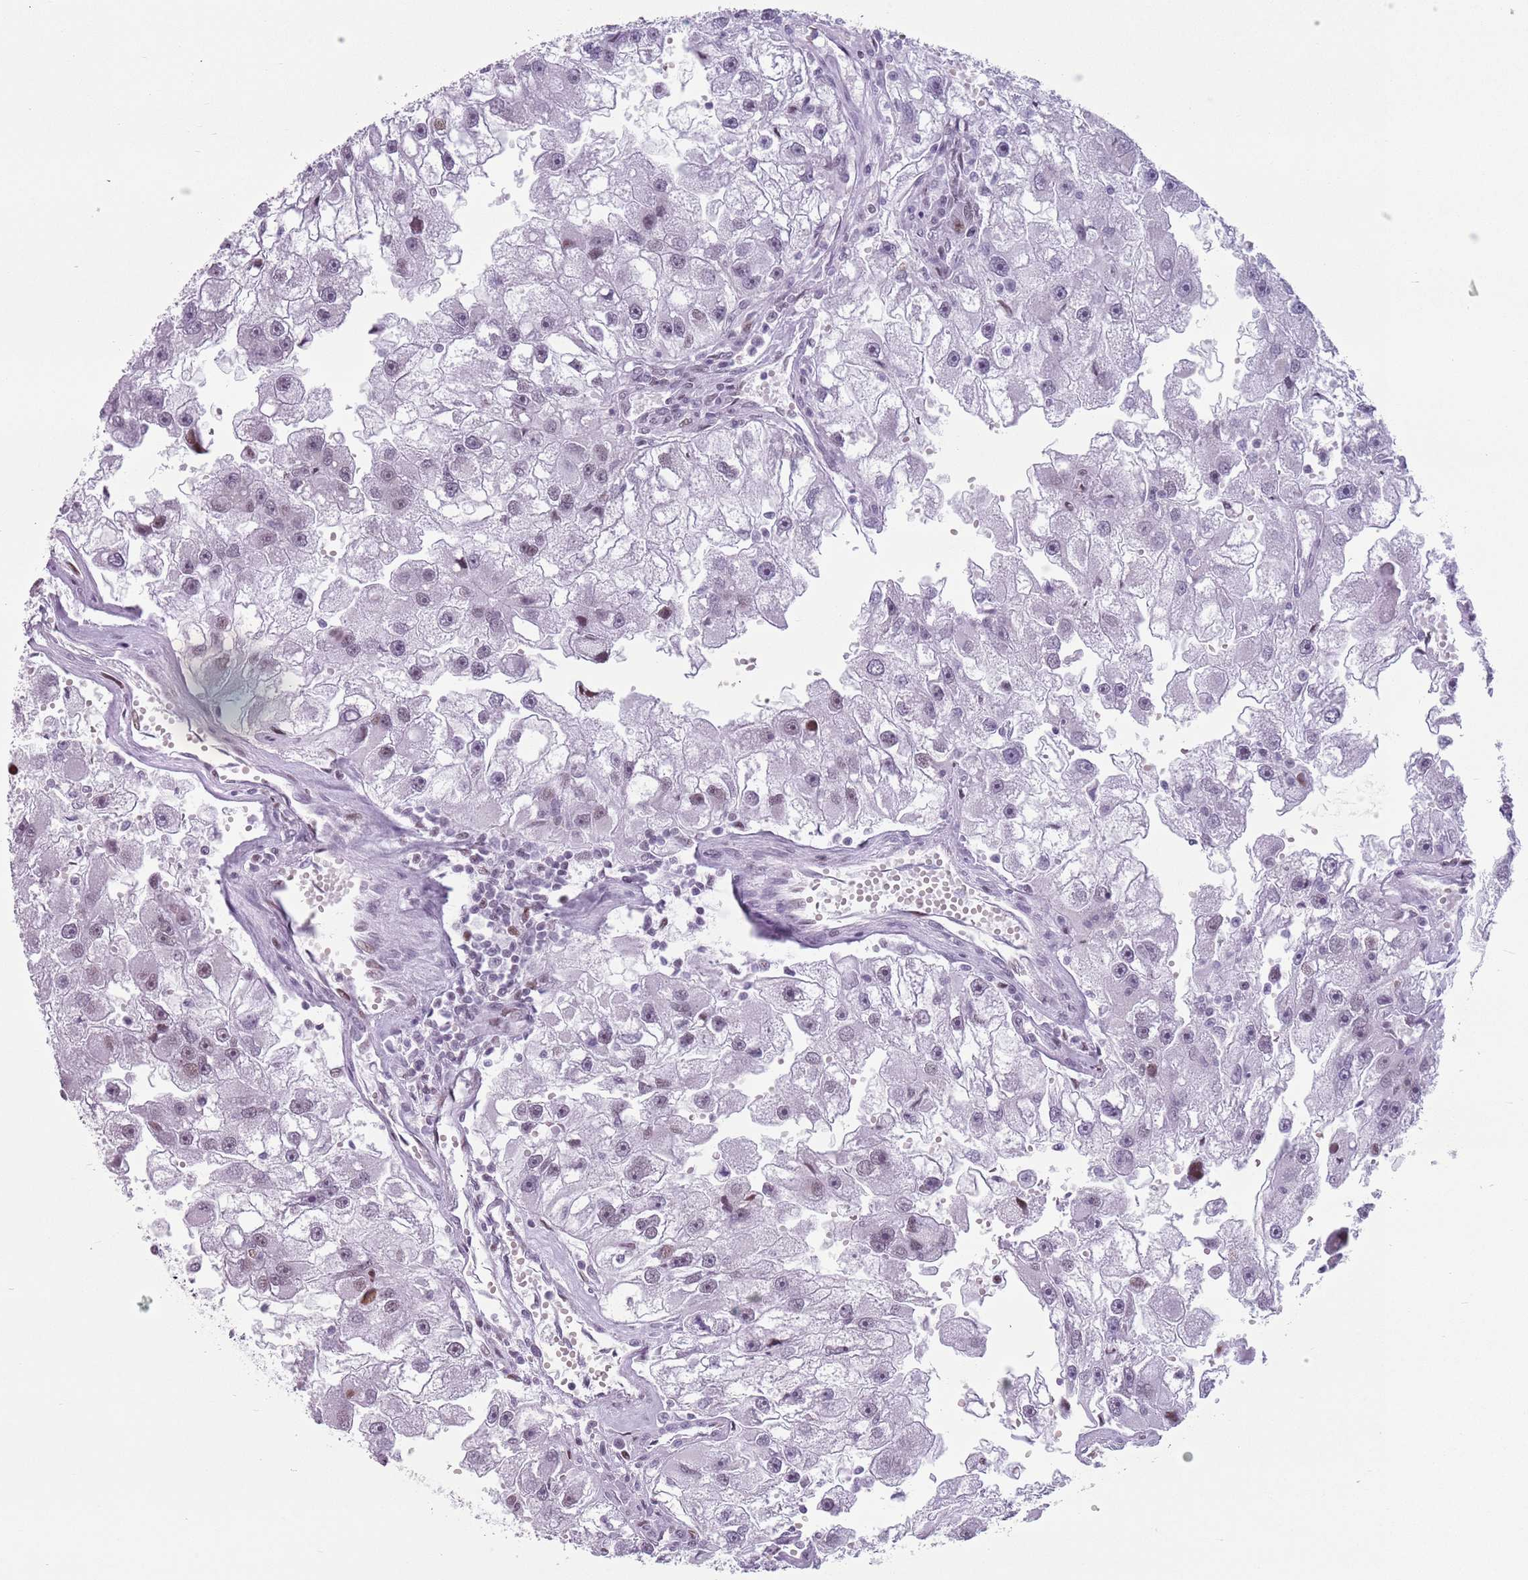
{"staining": {"intensity": "moderate", "quantity": "<25%", "location": "nuclear"}, "tissue": "renal cancer", "cell_type": "Tumor cells", "image_type": "cancer", "snomed": [{"axis": "morphology", "description": "Adenocarcinoma, NOS"}, {"axis": "topography", "description": "Kidney"}], "caption": "Renal adenocarcinoma tissue reveals moderate nuclear staining in approximately <25% of tumor cells", "gene": "FAM104B", "patient": {"sex": "male", "age": 63}}